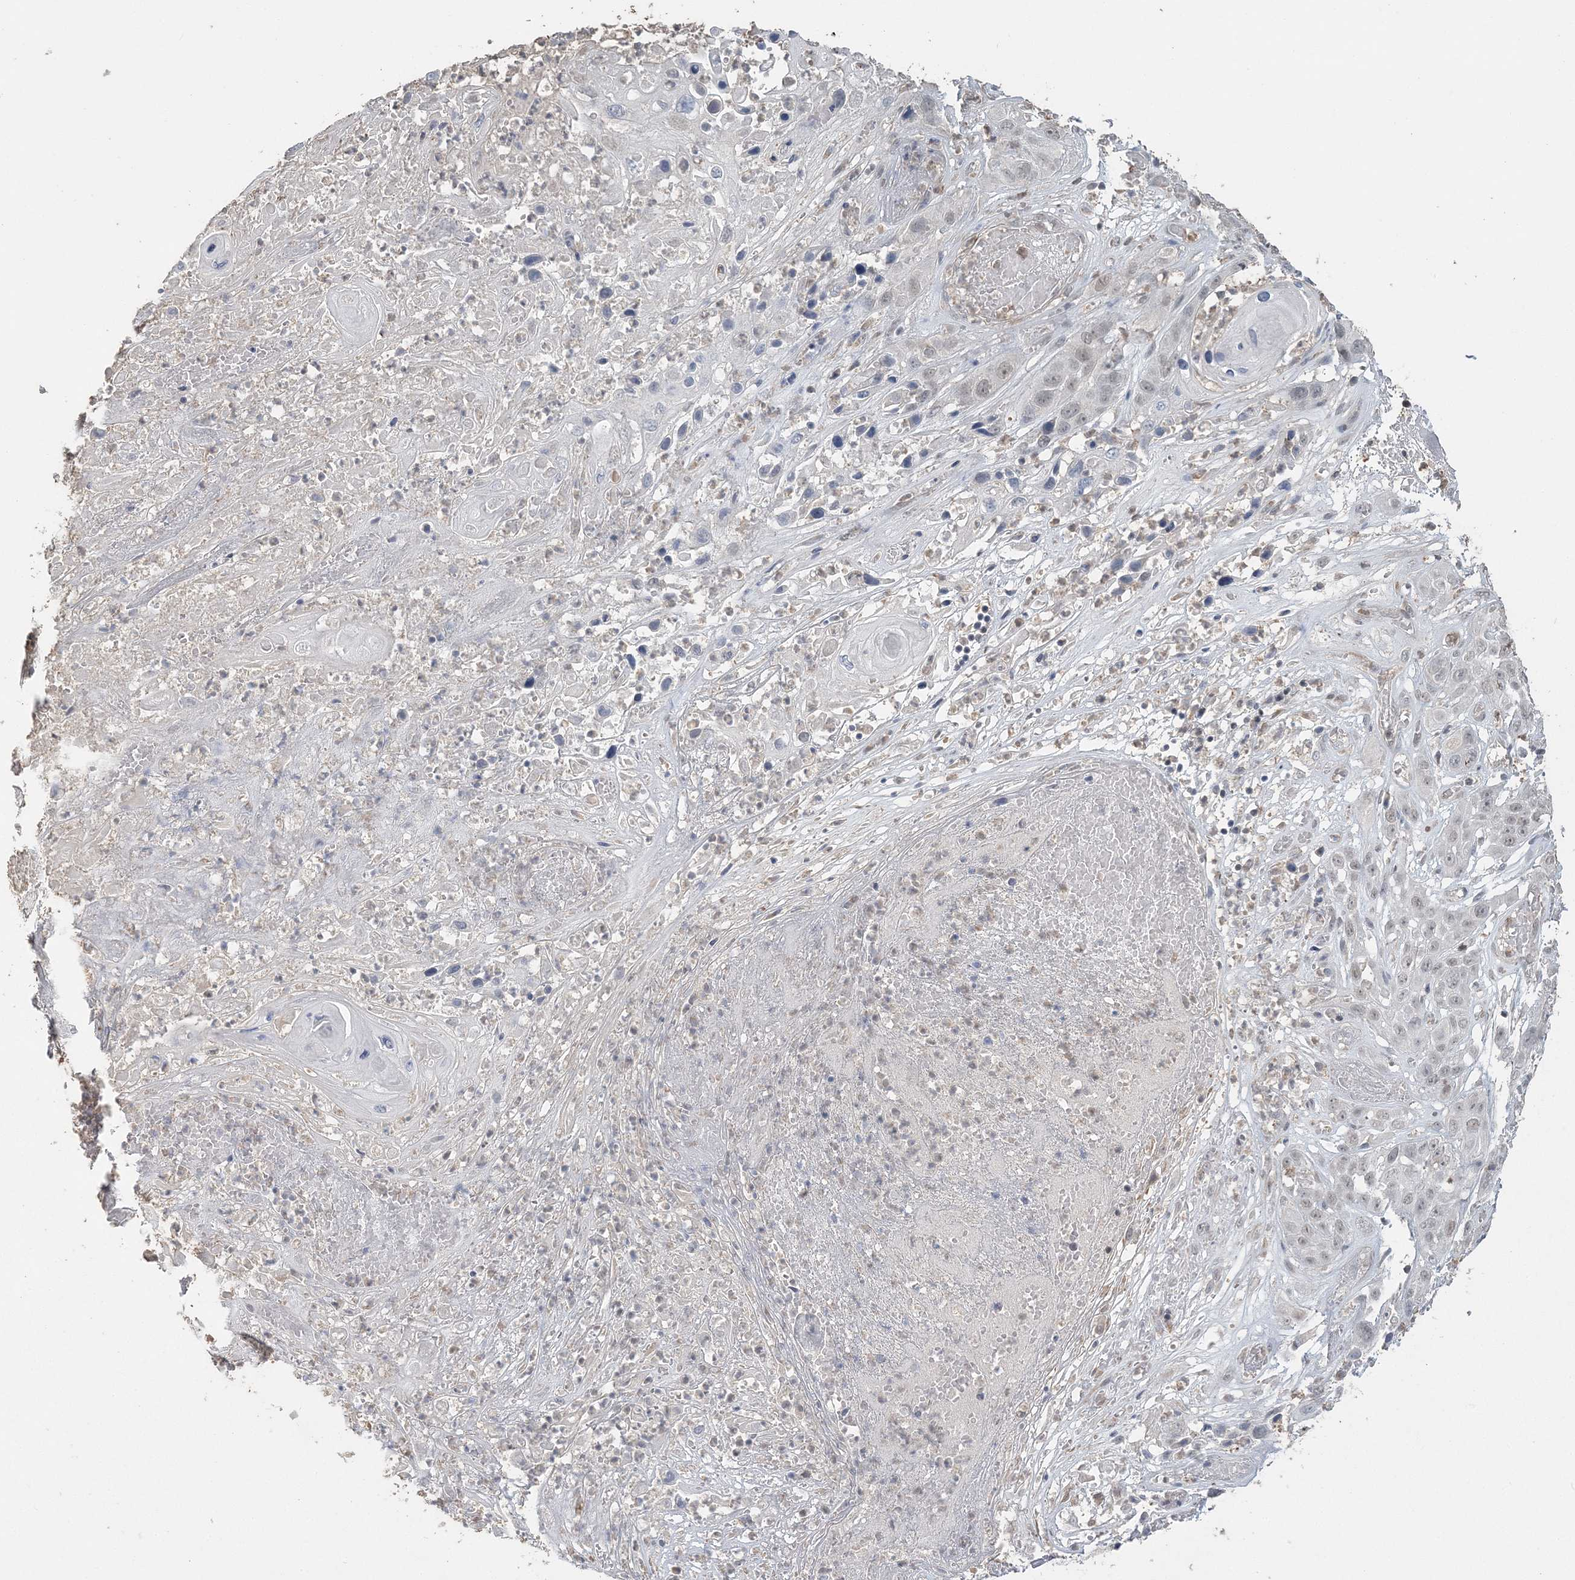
{"staining": {"intensity": "negative", "quantity": "none", "location": "none"}, "tissue": "skin cancer", "cell_type": "Tumor cells", "image_type": "cancer", "snomed": [{"axis": "morphology", "description": "Squamous cell carcinoma, NOS"}, {"axis": "topography", "description": "Skin"}], "caption": "DAB immunohistochemical staining of human skin squamous cell carcinoma exhibits no significant positivity in tumor cells.", "gene": "UIMC1", "patient": {"sex": "male", "age": 55}}